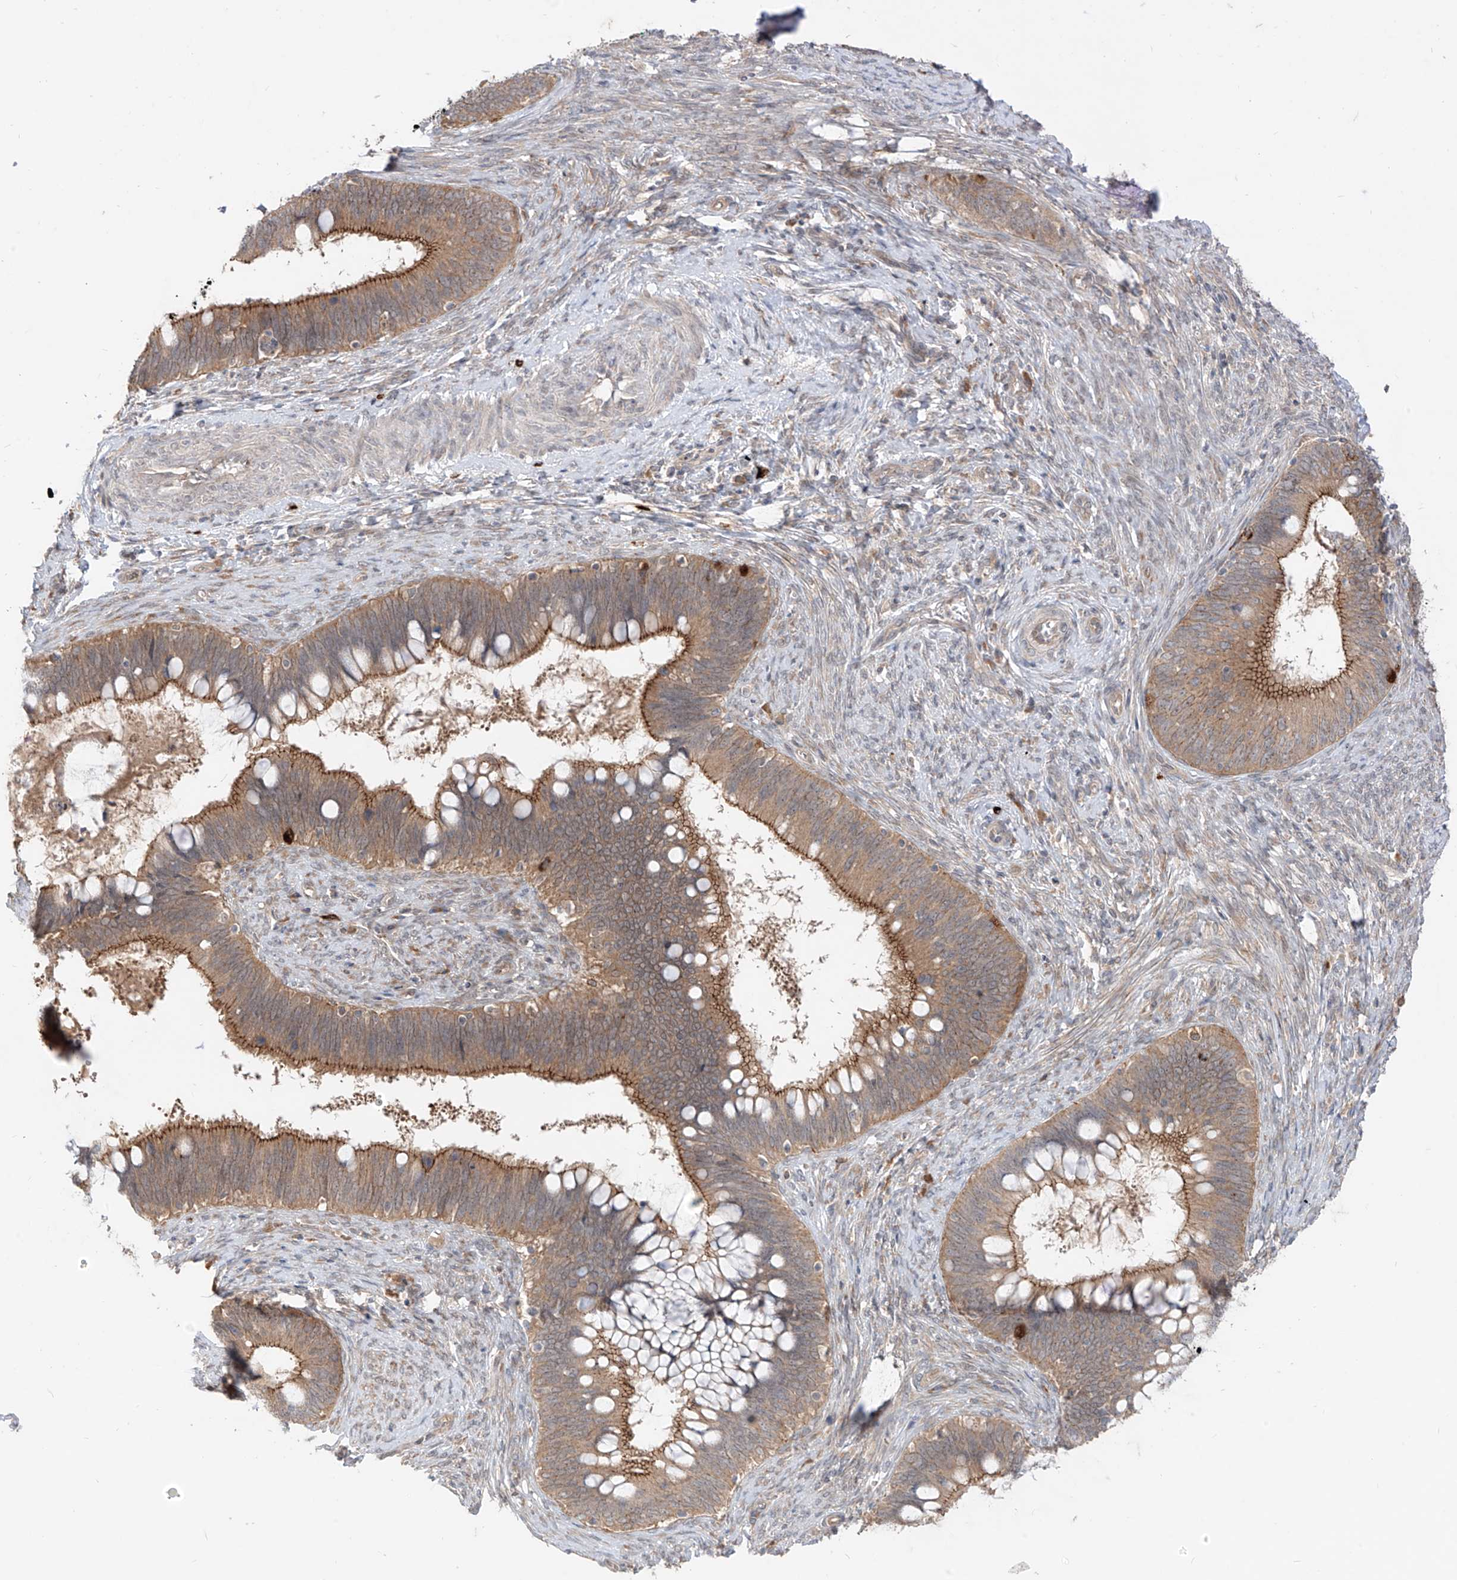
{"staining": {"intensity": "moderate", "quantity": ">75%", "location": "cytoplasmic/membranous"}, "tissue": "cervical cancer", "cell_type": "Tumor cells", "image_type": "cancer", "snomed": [{"axis": "morphology", "description": "Adenocarcinoma, NOS"}, {"axis": "topography", "description": "Cervix"}], "caption": "Protein expression analysis of cervical adenocarcinoma shows moderate cytoplasmic/membranous positivity in approximately >75% of tumor cells.", "gene": "MTUS2", "patient": {"sex": "female", "age": 42}}